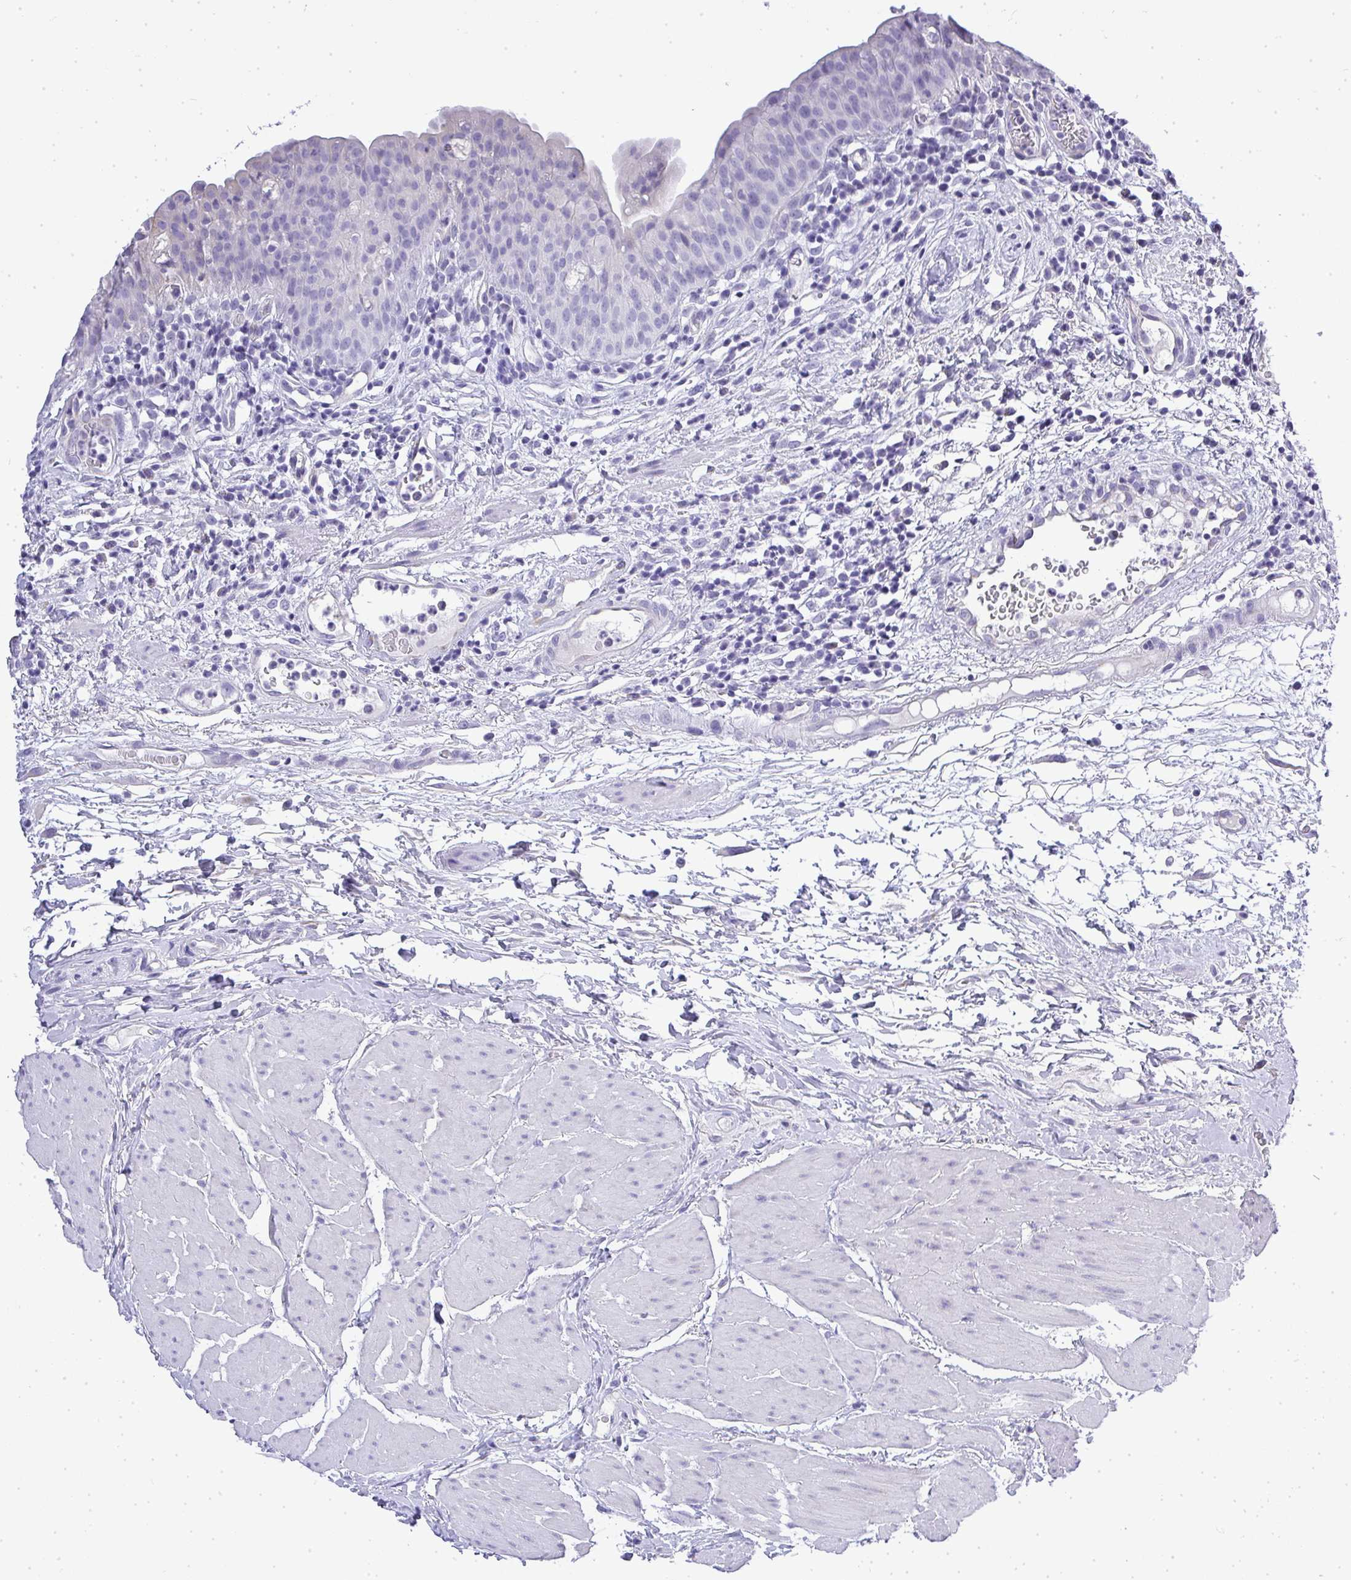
{"staining": {"intensity": "negative", "quantity": "none", "location": "none"}, "tissue": "urinary bladder", "cell_type": "Urothelial cells", "image_type": "normal", "snomed": [{"axis": "morphology", "description": "Normal tissue, NOS"}, {"axis": "morphology", "description": "Inflammation, NOS"}, {"axis": "topography", "description": "Urinary bladder"}], "caption": "Human urinary bladder stained for a protein using IHC demonstrates no positivity in urothelial cells.", "gene": "PLPPR3", "patient": {"sex": "male", "age": 57}}